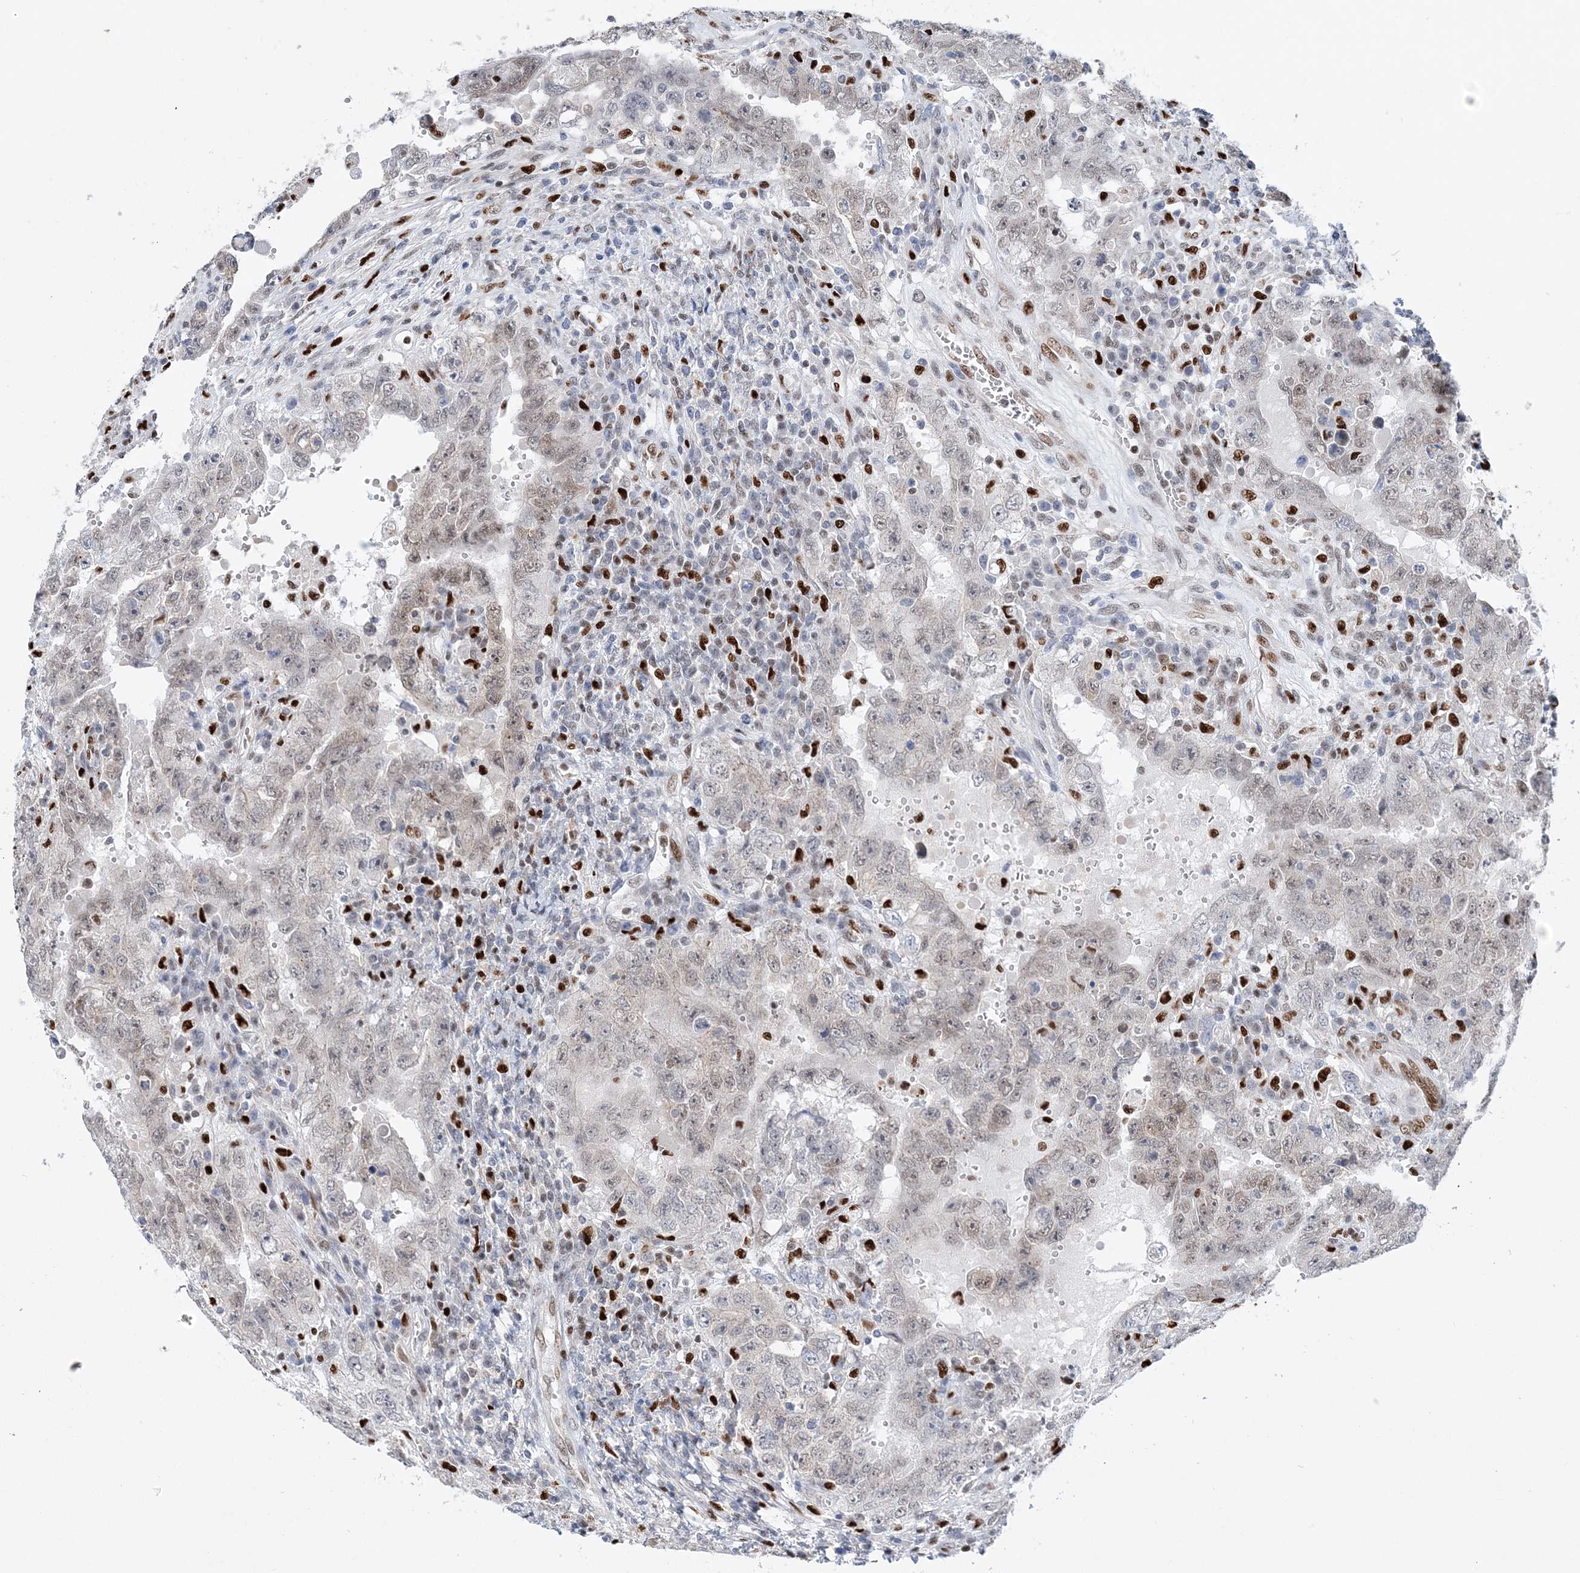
{"staining": {"intensity": "weak", "quantity": "25%-75%", "location": "cytoplasmic/membranous,nuclear"}, "tissue": "testis cancer", "cell_type": "Tumor cells", "image_type": "cancer", "snomed": [{"axis": "morphology", "description": "Carcinoma, Embryonal, NOS"}, {"axis": "topography", "description": "Testis"}], "caption": "Protein analysis of testis embryonal carcinoma tissue shows weak cytoplasmic/membranous and nuclear positivity in approximately 25%-75% of tumor cells.", "gene": "NIT2", "patient": {"sex": "male", "age": 26}}